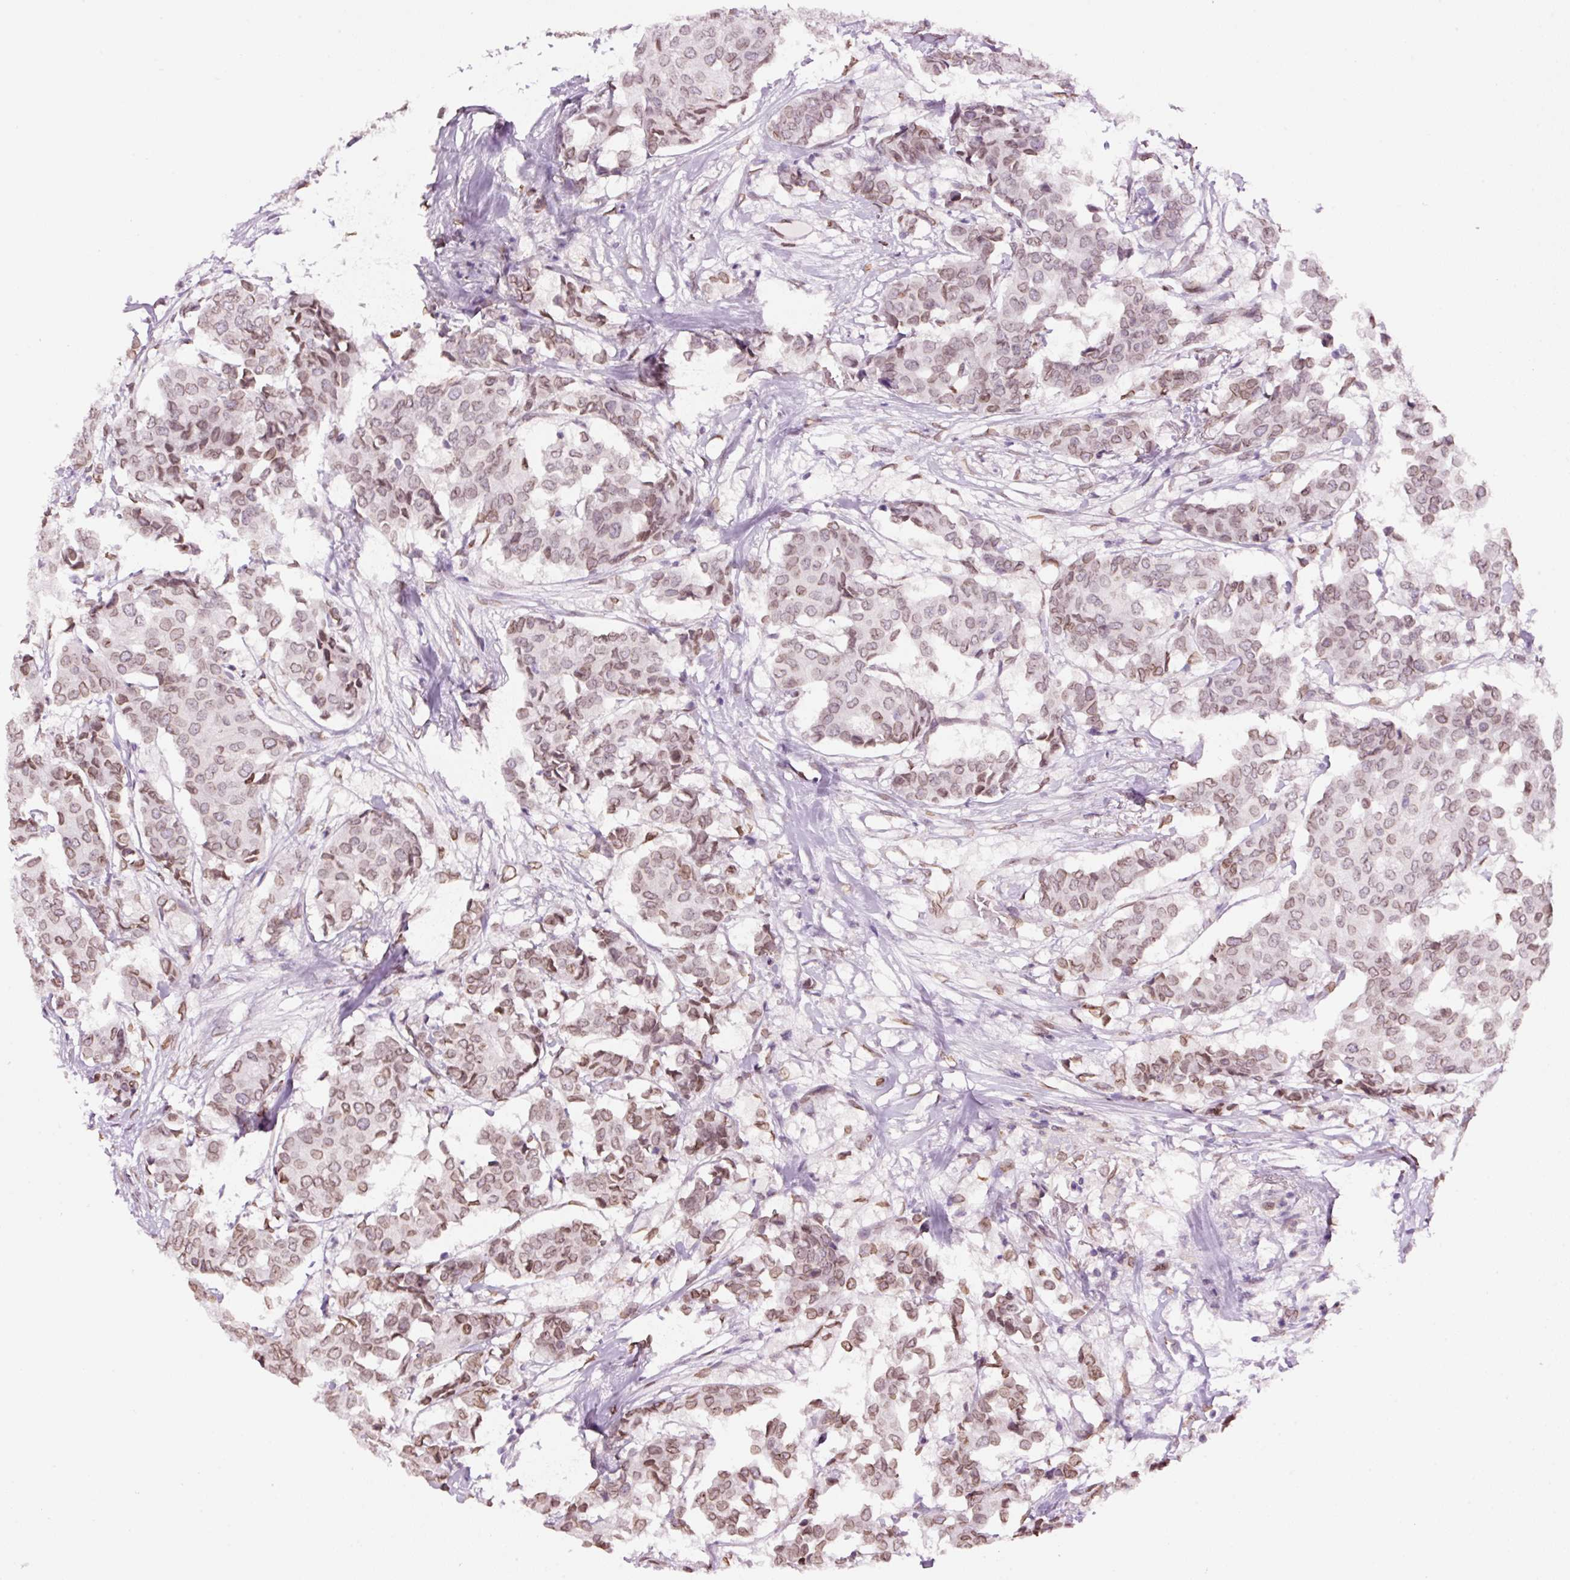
{"staining": {"intensity": "moderate", "quantity": ">75%", "location": "cytoplasmic/membranous,nuclear"}, "tissue": "breast cancer", "cell_type": "Tumor cells", "image_type": "cancer", "snomed": [{"axis": "morphology", "description": "Duct carcinoma"}, {"axis": "topography", "description": "Breast"}], "caption": "Human breast cancer stained with a brown dye shows moderate cytoplasmic/membranous and nuclear positive staining in about >75% of tumor cells.", "gene": "ZNF224", "patient": {"sex": "female", "age": 75}}